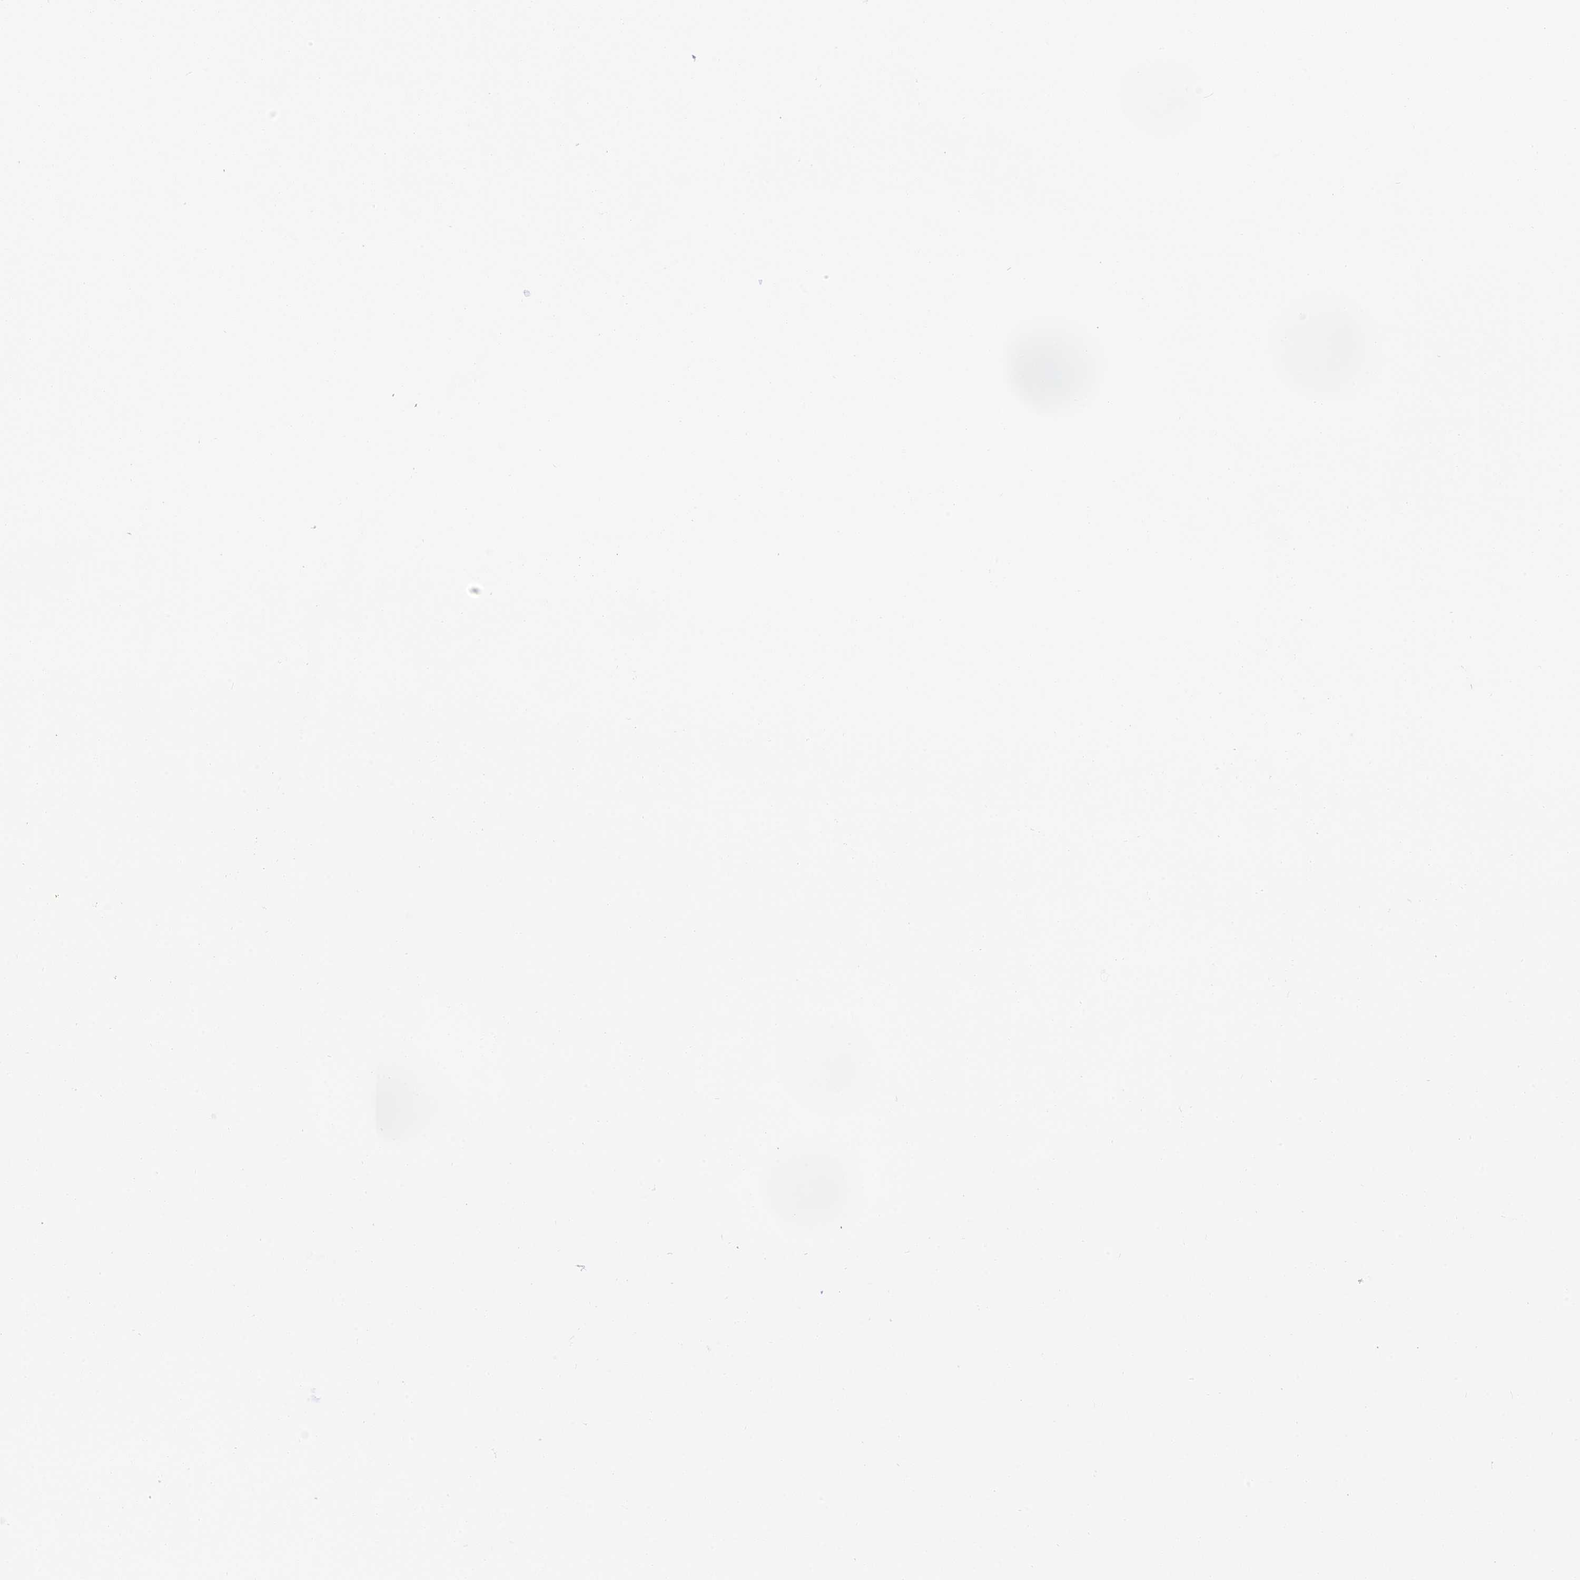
{"staining": {"intensity": "negative", "quantity": "none", "location": "none"}, "tissue": "lung cancer", "cell_type": "Tumor cells", "image_type": "cancer", "snomed": [{"axis": "morphology", "description": "Adenocarcinoma, NOS"}, {"axis": "topography", "description": "Lung"}], "caption": "The image reveals no significant staining in tumor cells of lung cancer (adenocarcinoma).", "gene": "KCNK18", "patient": {"sex": "female", "age": 76}}